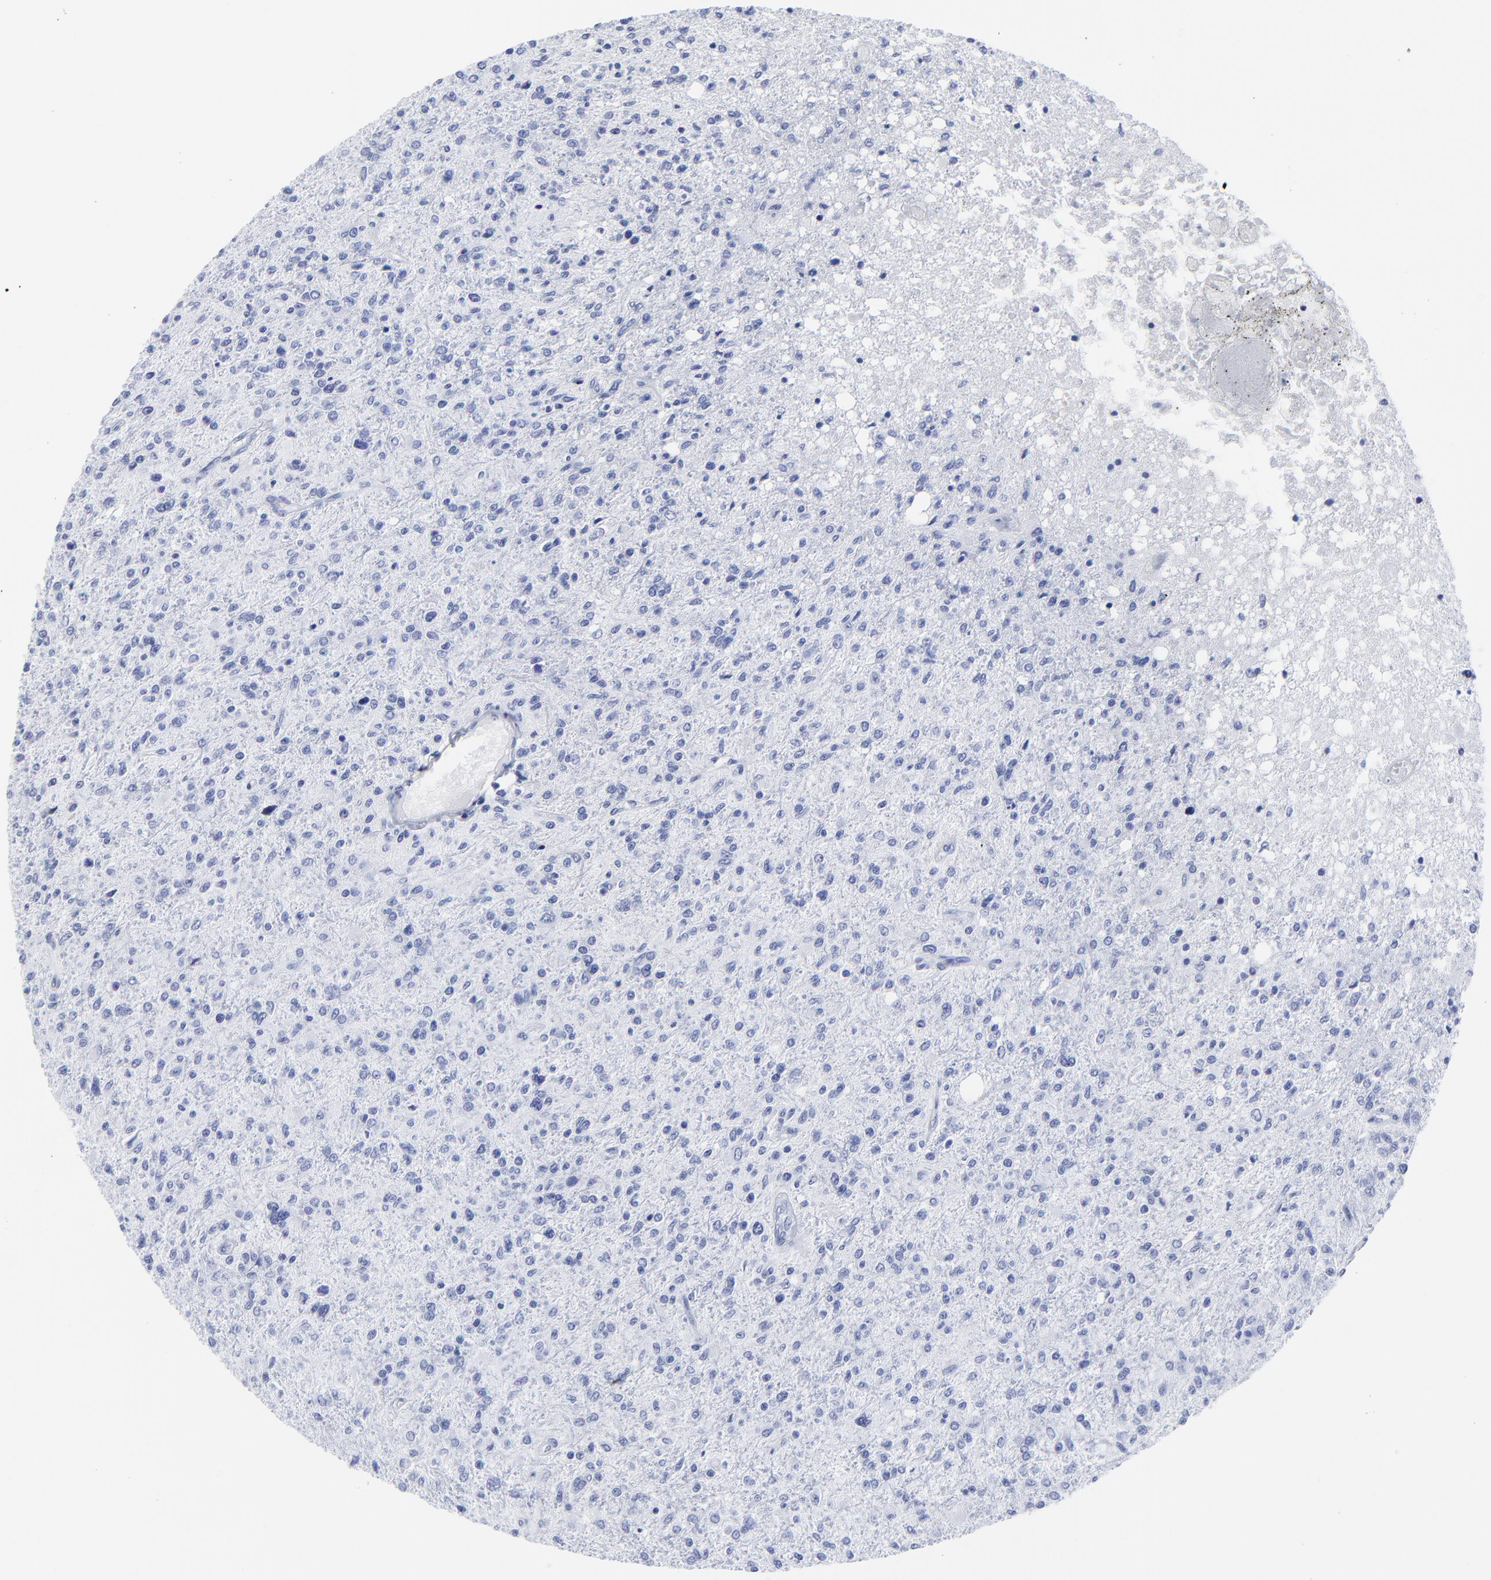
{"staining": {"intensity": "negative", "quantity": "none", "location": "none"}, "tissue": "glioma", "cell_type": "Tumor cells", "image_type": "cancer", "snomed": [{"axis": "morphology", "description": "Glioma, malignant, High grade"}, {"axis": "topography", "description": "Cerebral cortex"}], "caption": "IHC micrograph of neoplastic tissue: glioma stained with DAB demonstrates no significant protein staining in tumor cells. (IHC, brightfield microscopy, high magnification).", "gene": "DCN", "patient": {"sex": "male", "age": 76}}